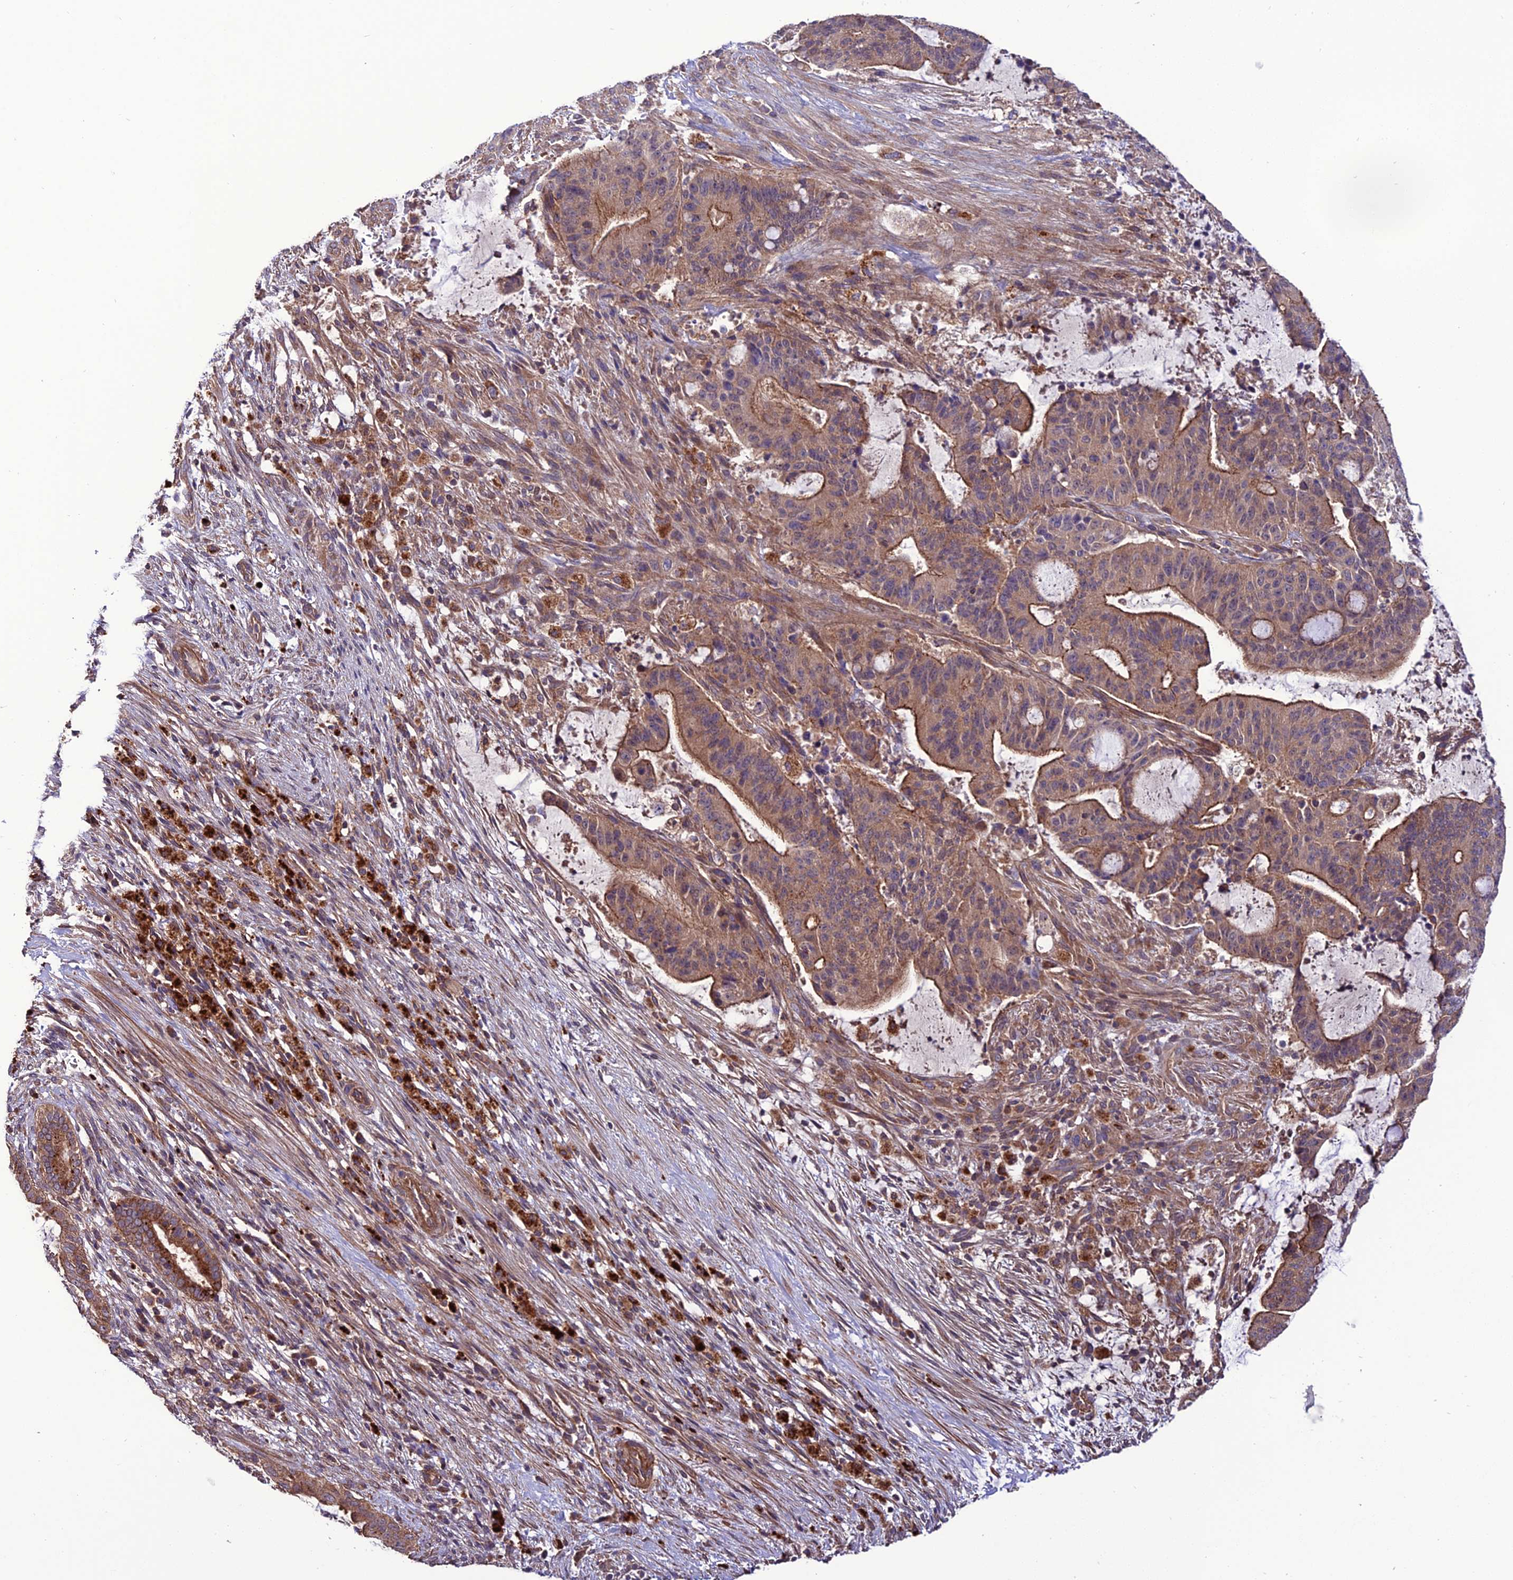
{"staining": {"intensity": "moderate", "quantity": ">75%", "location": "cytoplasmic/membranous"}, "tissue": "liver cancer", "cell_type": "Tumor cells", "image_type": "cancer", "snomed": [{"axis": "morphology", "description": "Normal tissue, NOS"}, {"axis": "morphology", "description": "Cholangiocarcinoma"}, {"axis": "topography", "description": "Liver"}, {"axis": "topography", "description": "Peripheral nerve tissue"}], "caption": "This micrograph reveals immunohistochemistry (IHC) staining of liver cholangiocarcinoma, with medium moderate cytoplasmic/membranous staining in approximately >75% of tumor cells.", "gene": "PPIL3", "patient": {"sex": "female", "age": 73}}